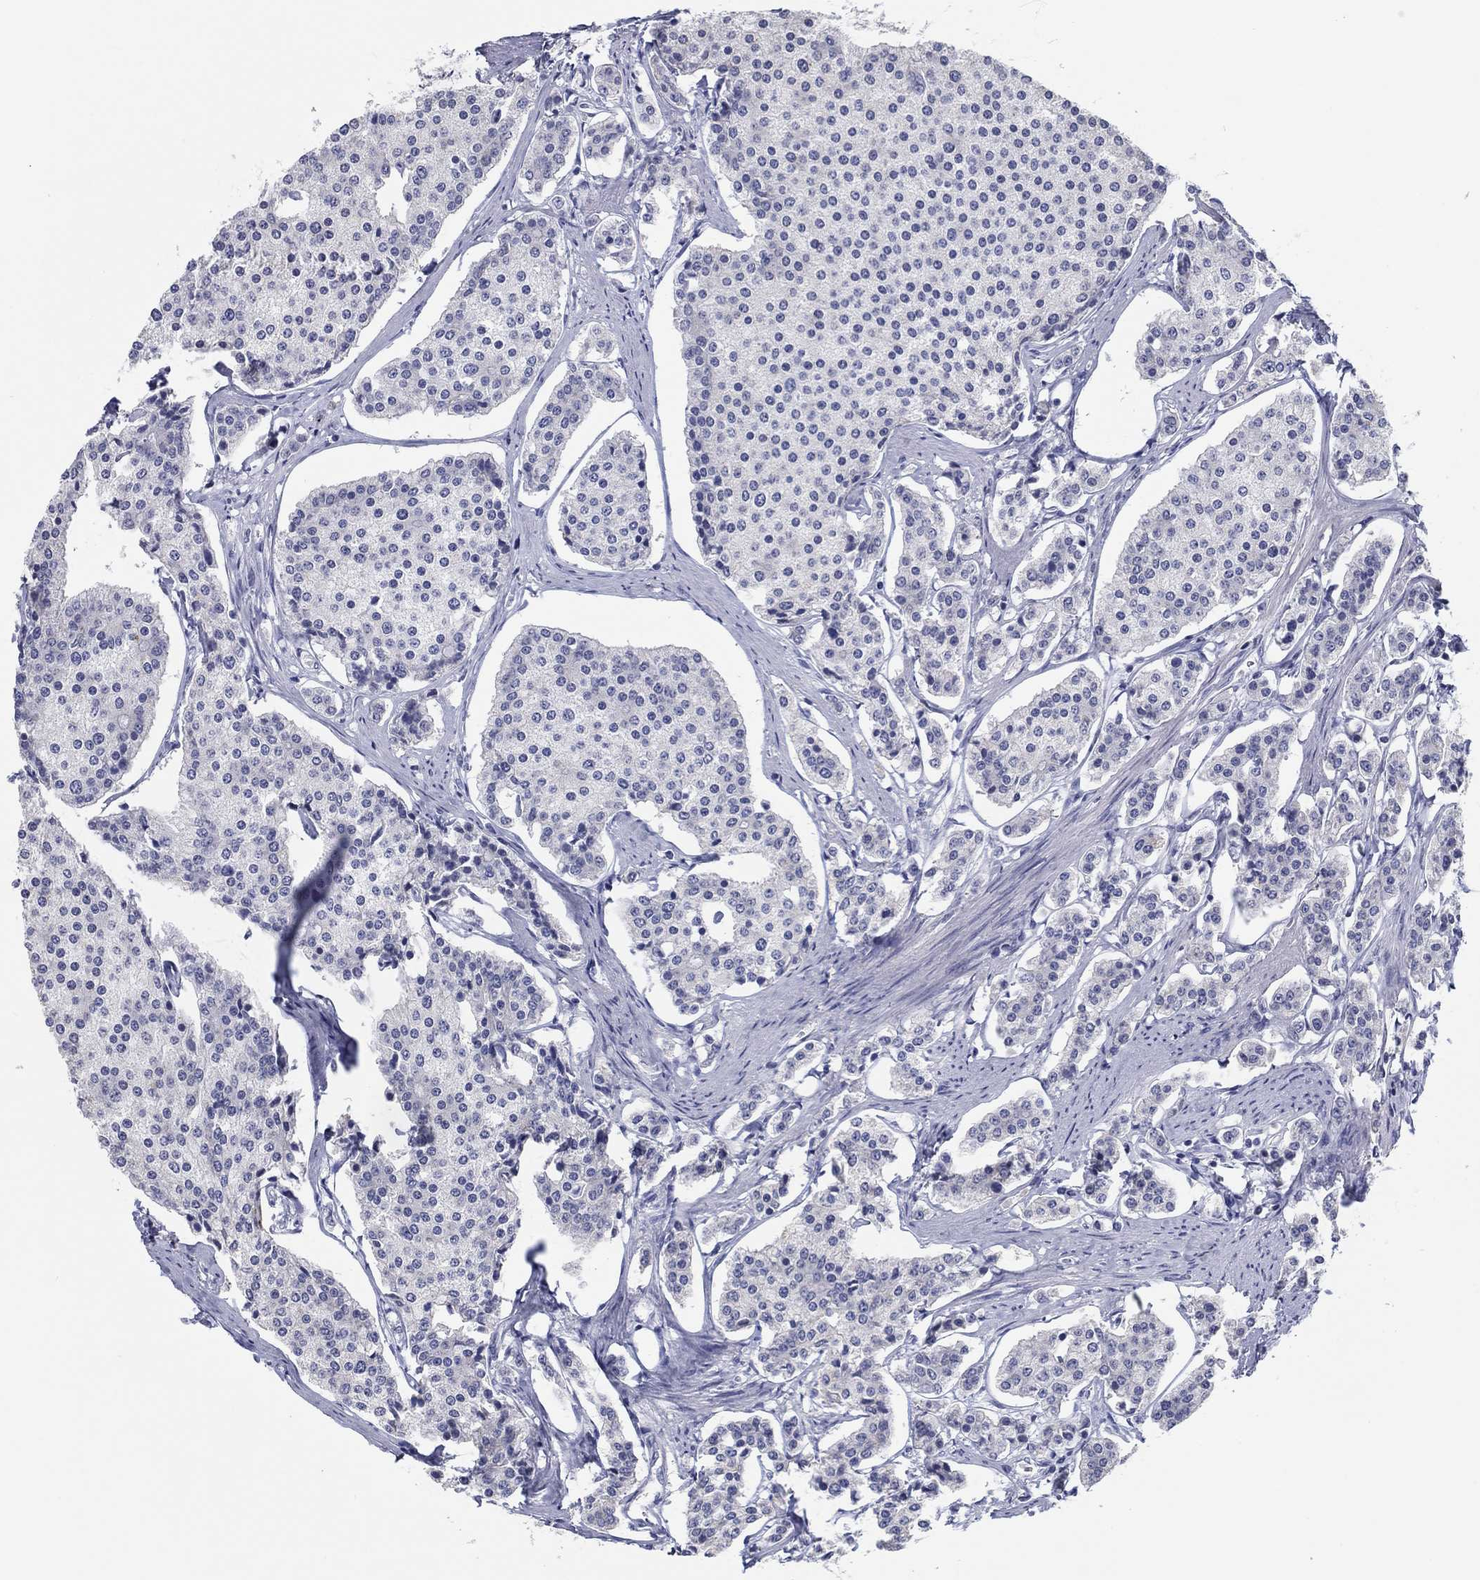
{"staining": {"intensity": "negative", "quantity": "none", "location": "none"}, "tissue": "carcinoid", "cell_type": "Tumor cells", "image_type": "cancer", "snomed": [{"axis": "morphology", "description": "Carcinoid, malignant, NOS"}, {"axis": "topography", "description": "Small intestine"}], "caption": "Immunohistochemistry (IHC) histopathology image of neoplastic tissue: human malignant carcinoid stained with DAB (3,3'-diaminobenzidine) shows no significant protein positivity in tumor cells.", "gene": "LRRC4C", "patient": {"sex": "female", "age": 65}}